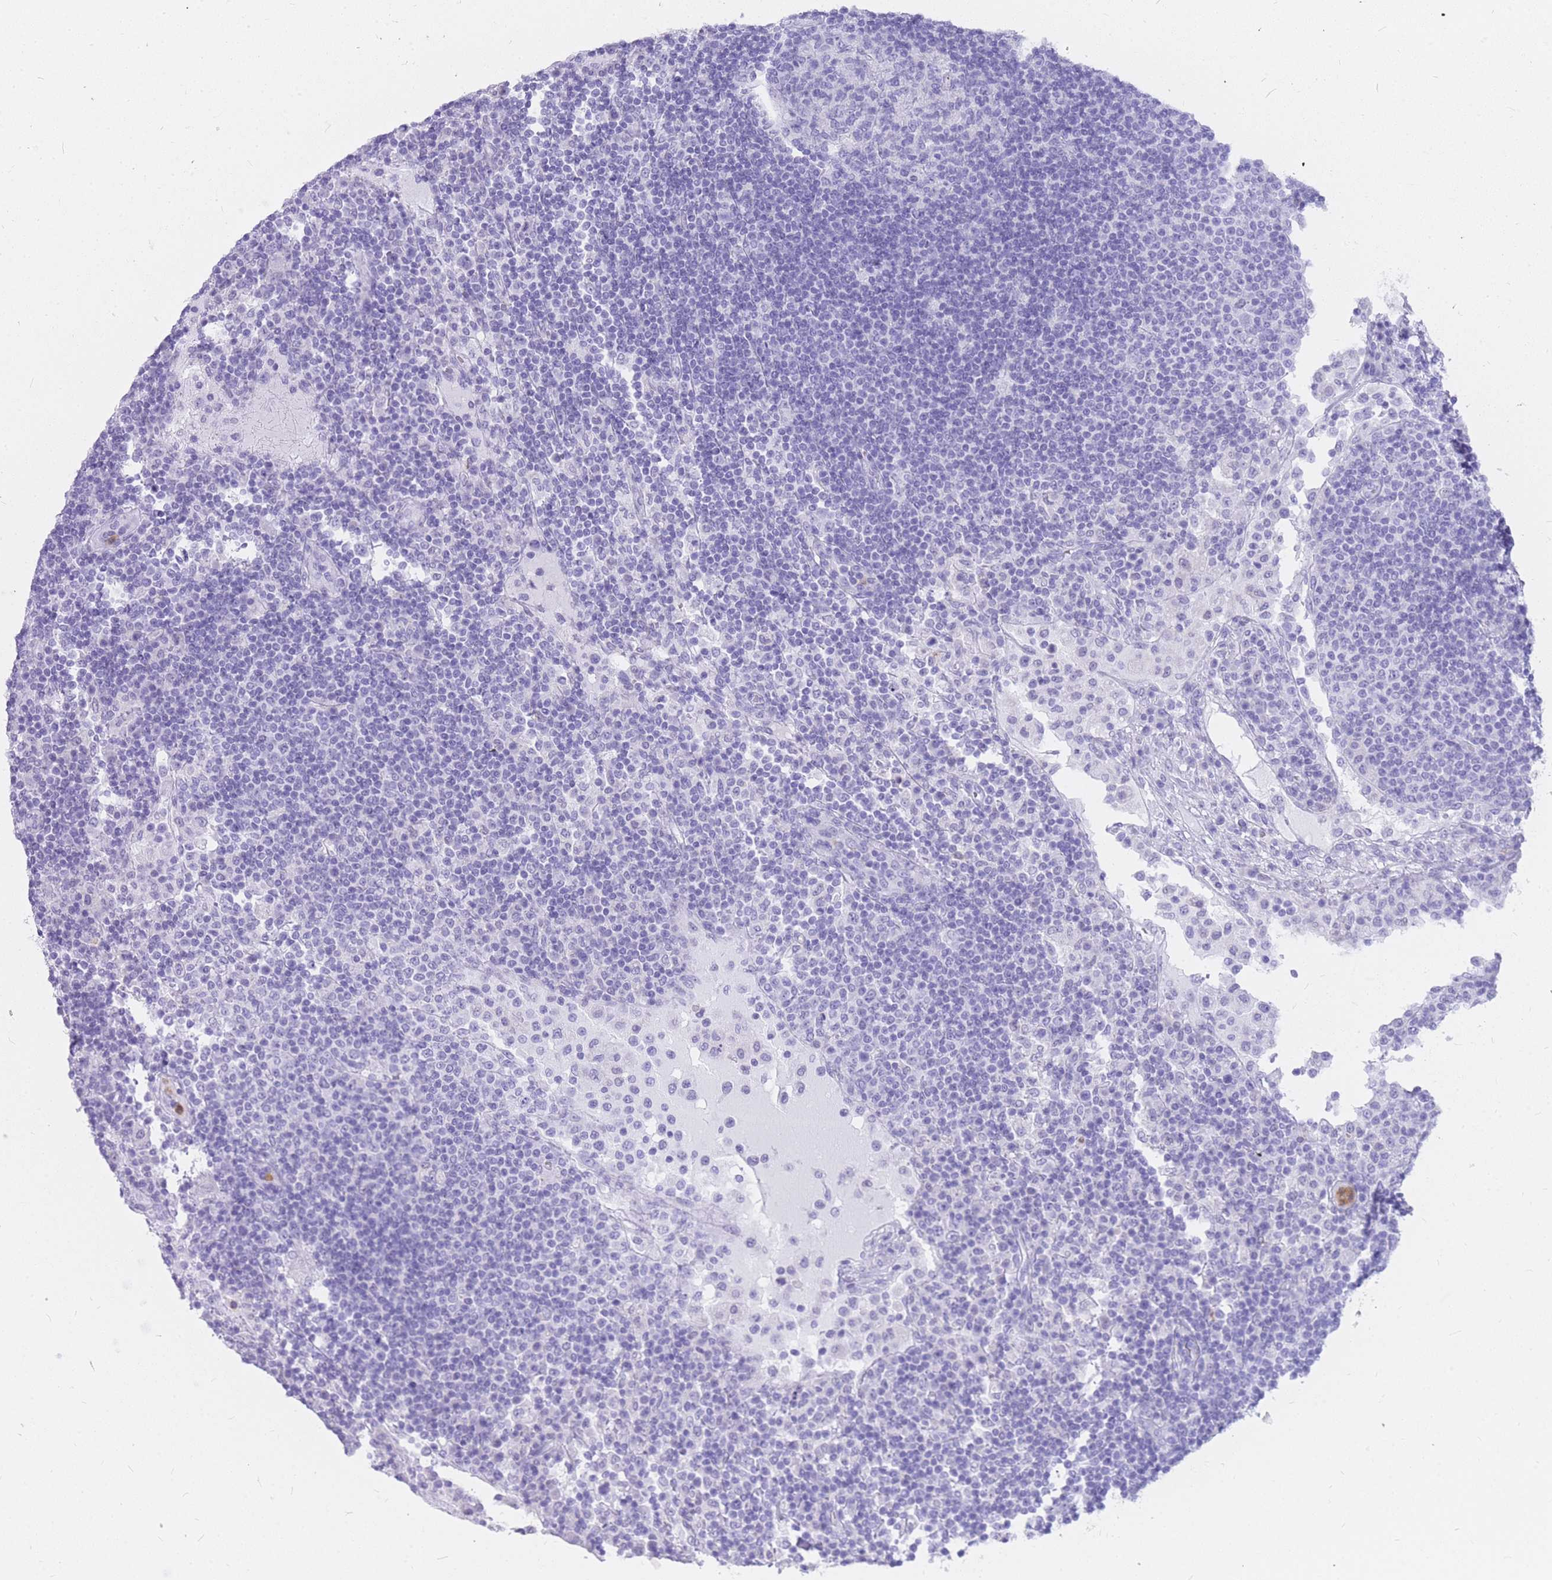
{"staining": {"intensity": "negative", "quantity": "none", "location": "none"}, "tissue": "lymph node", "cell_type": "Germinal center cells", "image_type": "normal", "snomed": [{"axis": "morphology", "description": "Normal tissue, NOS"}, {"axis": "topography", "description": "Lymph node"}], "caption": "IHC of normal lymph node shows no expression in germinal center cells. (Immunohistochemistry (ihc), brightfield microscopy, high magnification).", "gene": "HERC1", "patient": {"sex": "female", "age": 53}}